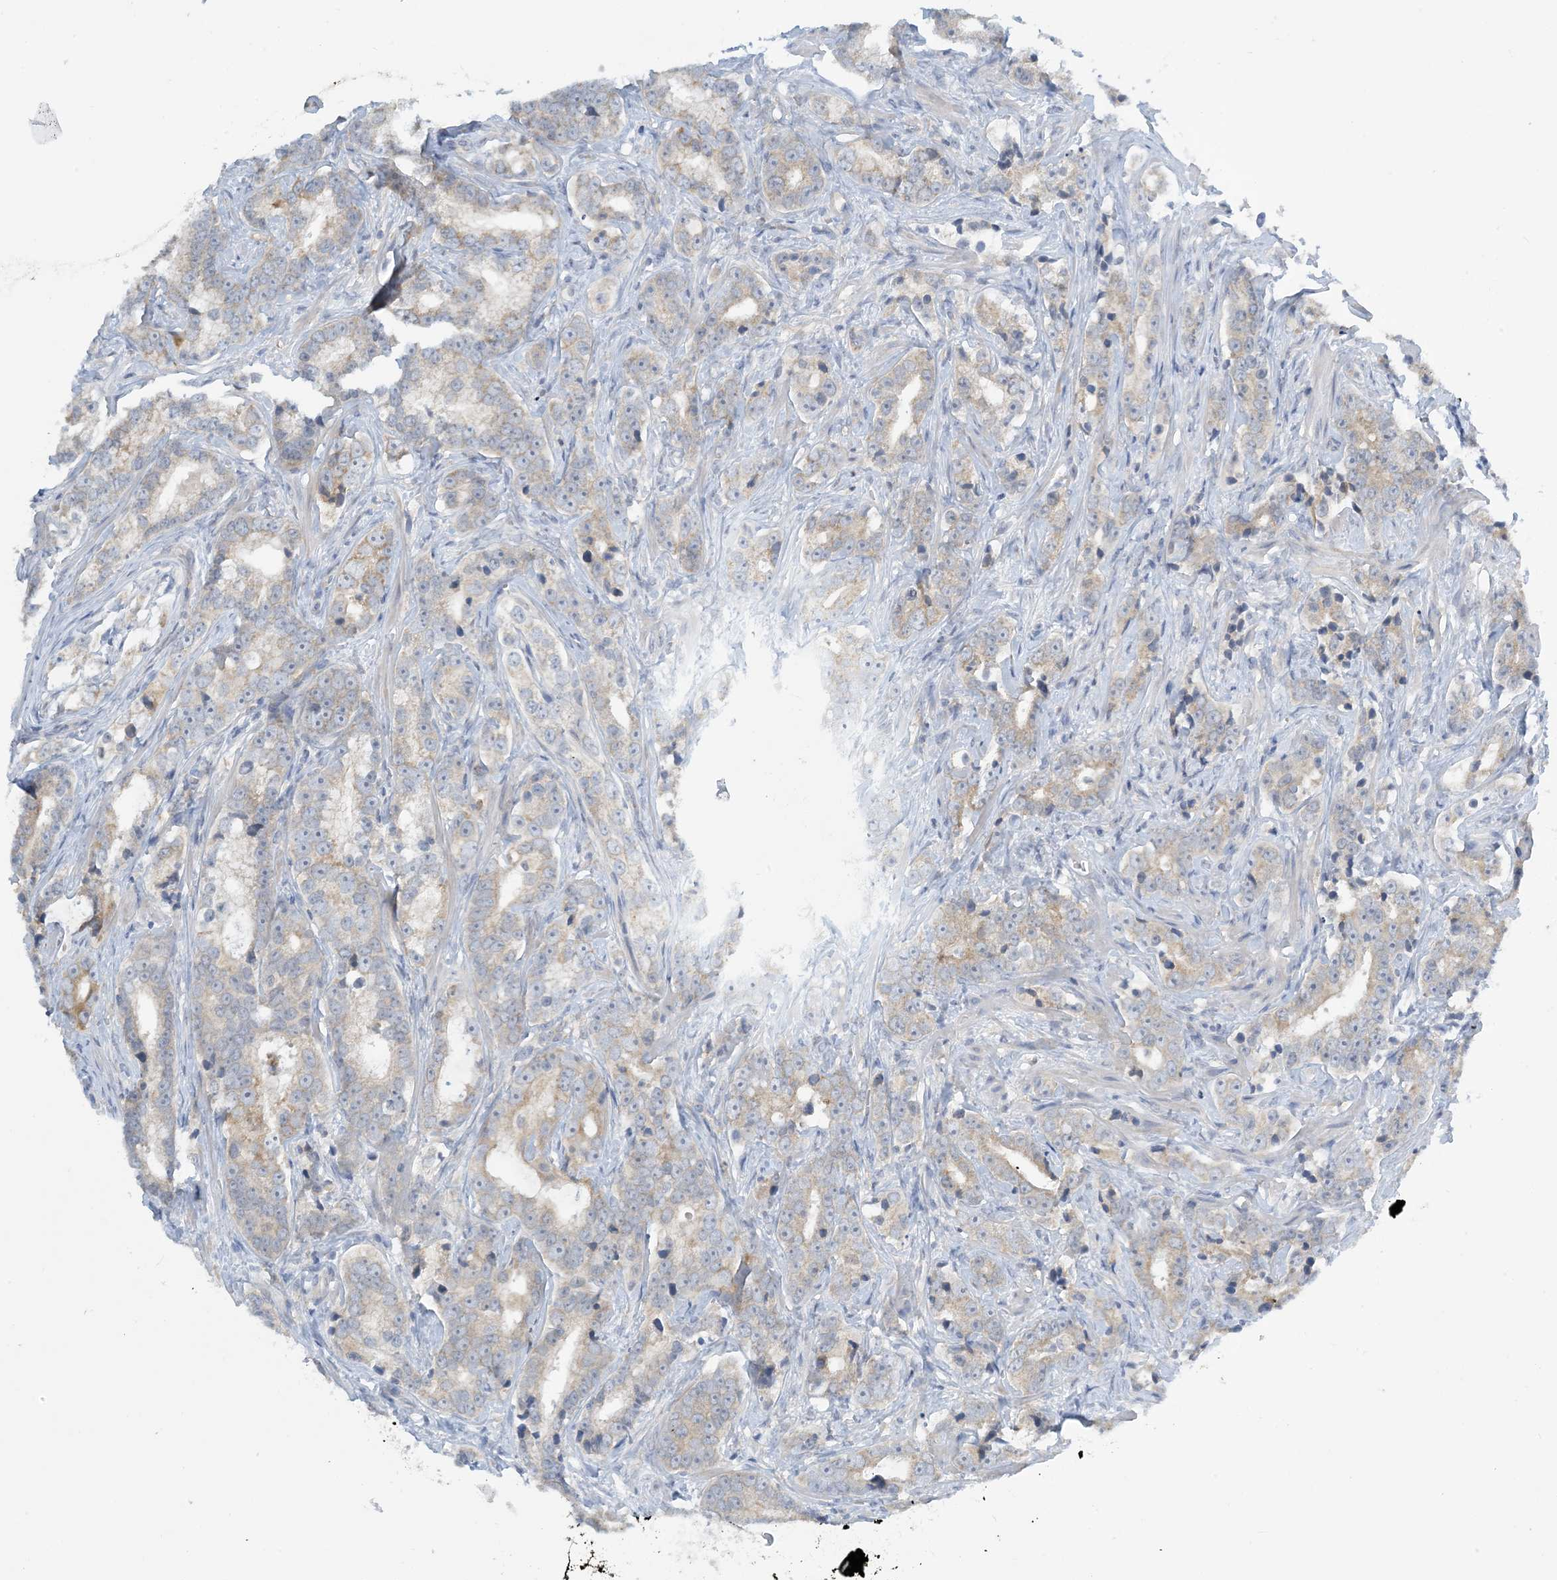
{"staining": {"intensity": "weak", "quantity": "<25%", "location": "cytoplasmic/membranous"}, "tissue": "prostate cancer", "cell_type": "Tumor cells", "image_type": "cancer", "snomed": [{"axis": "morphology", "description": "Adenocarcinoma, High grade"}, {"axis": "topography", "description": "Prostate"}], "caption": "The photomicrograph exhibits no significant staining in tumor cells of prostate cancer.", "gene": "MRPS18A", "patient": {"sex": "male", "age": 62}}